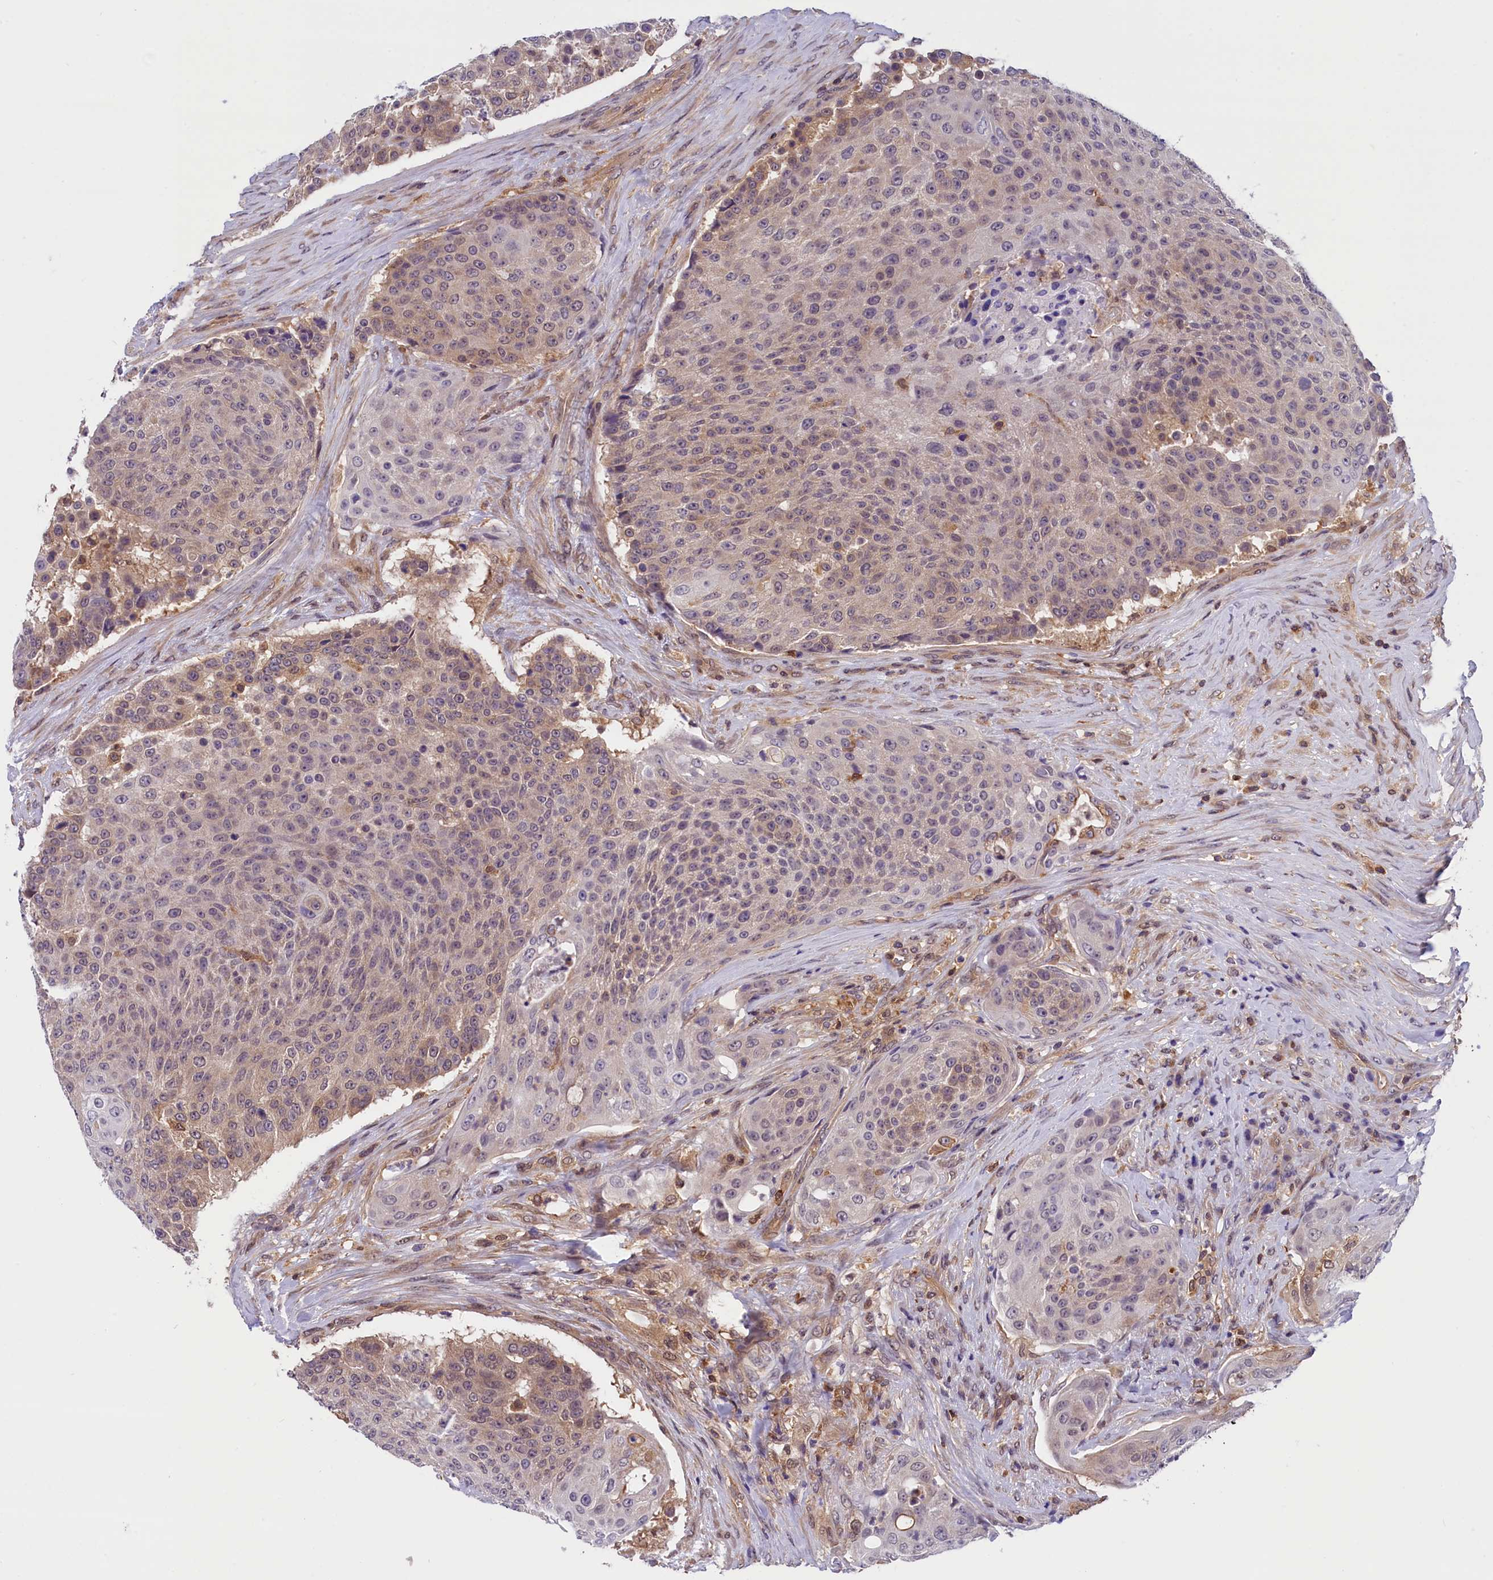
{"staining": {"intensity": "weak", "quantity": "<25%", "location": "cytoplasmic/membranous"}, "tissue": "urothelial cancer", "cell_type": "Tumor cells", "image_type": "cancer", "snomed": [{"axis": "morphology", "description": "Urothelial carcinoma, High grade"}, {"axis": "topography", "description": "Urinary bladder"}], "caption": "This is a image of immunohistochemistry staining of urothelial cancer, which shows no expression in tumor cells.", "gene": "TBCB", "patient": {"sex": "female", "age": 63}}